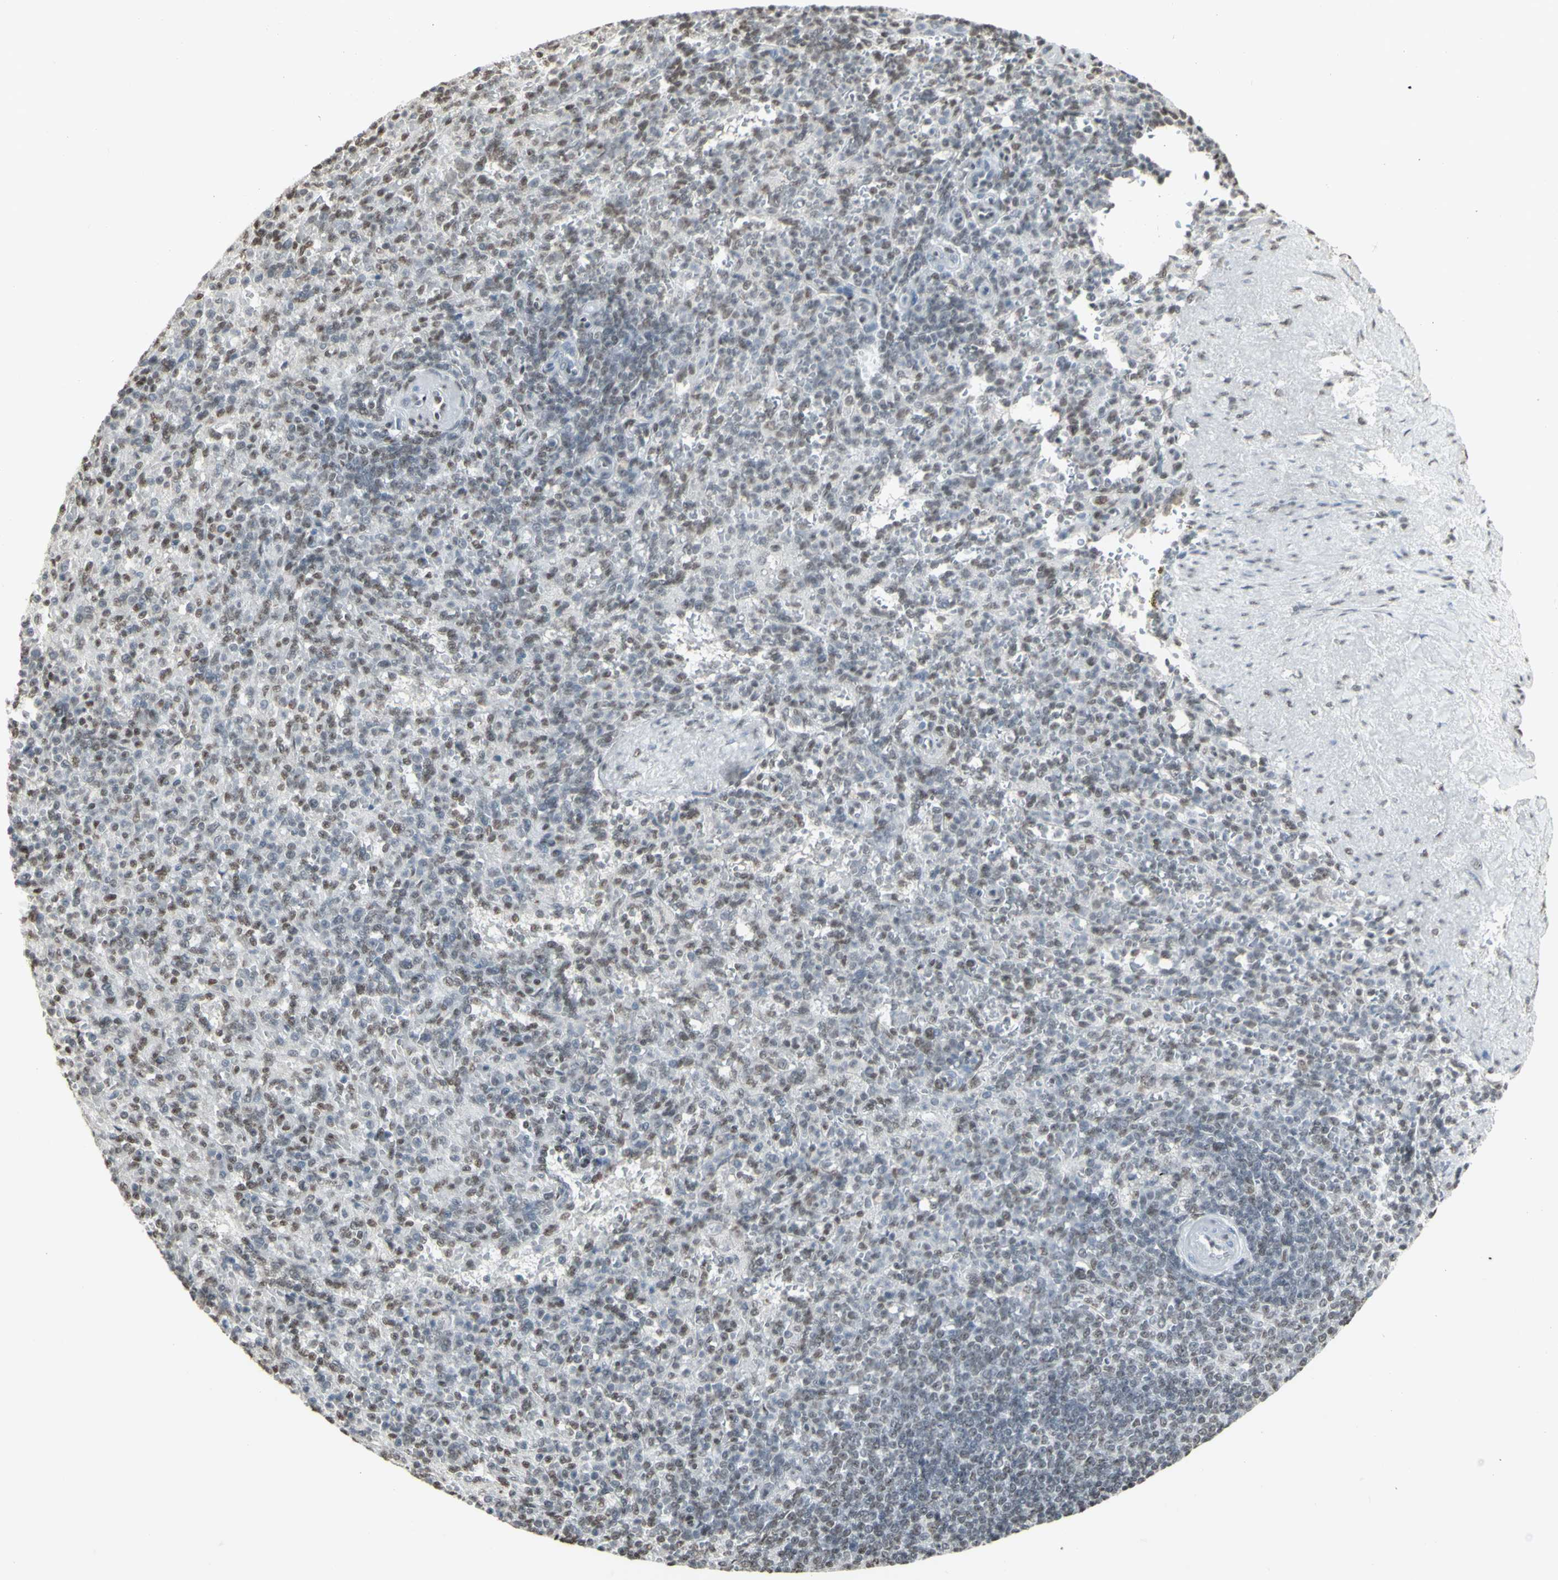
{"staining": {"intensity": "weak", "quantity": "25%-75%", "location": "nuclear"}, "tissue": "spleen", "cell_type": "Cells in red pulp", "image_type": "normal", "snomed": [{"axis": "morphology", "description": "Normal tissue, NOS"}, {"axis": "topography", "description": "Spleen"}], "caption": "Immunohistochemistry photomicrograph of normal spleen: human spleen stained using IHC demonstrates low levels of weak protein expression localized specifically in the nuclear of cells in red pulp, appearing as a nuclear brown color.", "gene": "TRIM28", "patient": {"sex": "female", "age": 74}}